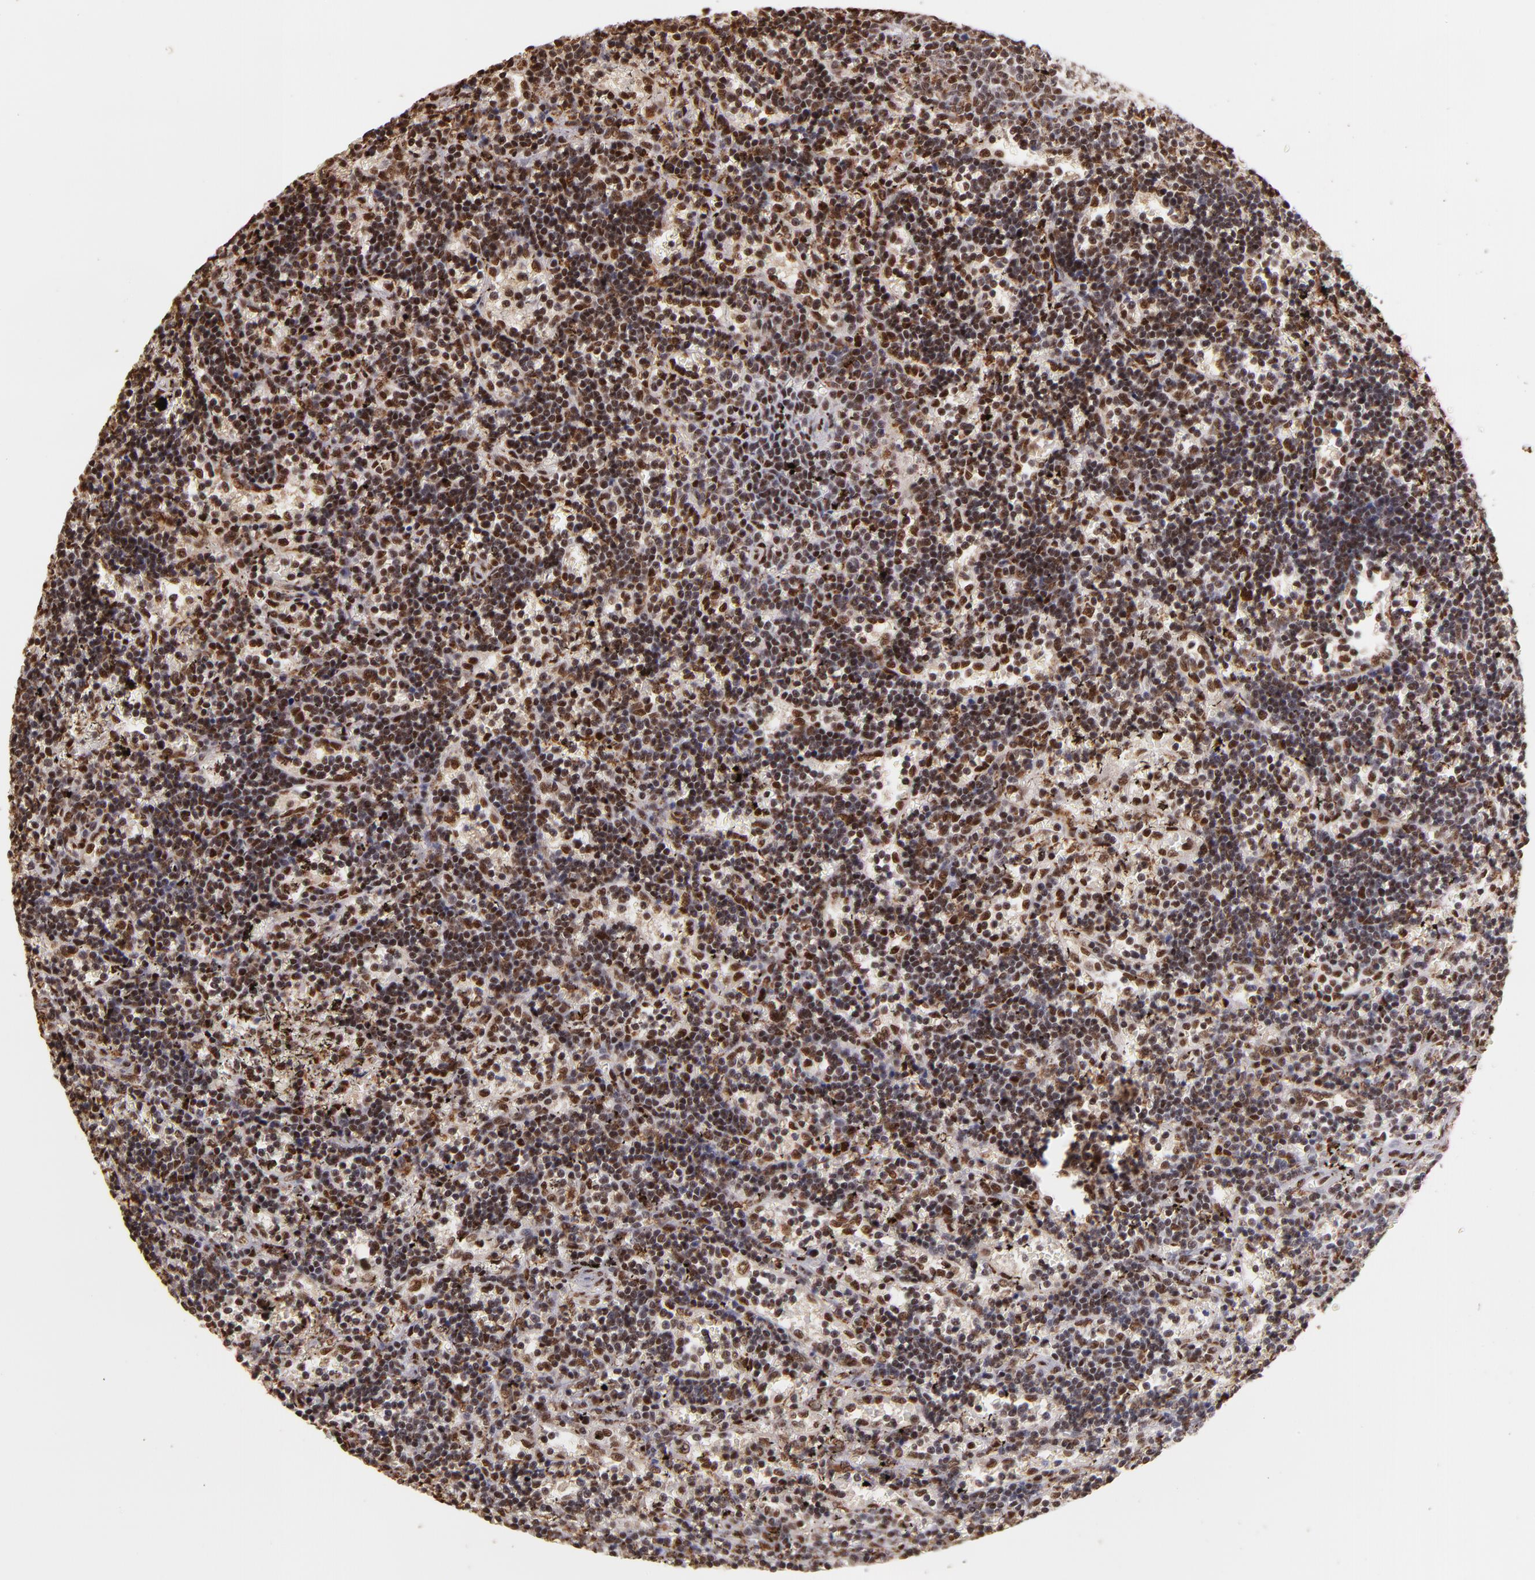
{"staining": {"intensity": "strong", "quantity": ">75%", "location": "nuclear"}, "tissue": "lymphoma", "cell_type": "Tumor cells", "image_type": "cancer", "snomed": [{"axis": "morphology", "description": "Malignant lymphoma, non-Hodgkin's type, Low grade"}, {"axis": "topography", "description": "Spleen"}], "caption": "A high-resolution image shows IHC staining of malignant lymphoma, non-Hodgkin's type (low-grade), which shows strong nuclear positivity in approximately >75% of tumor cells.", "gene": "SP1", "patient": {"sex": "male", "age": 60}}